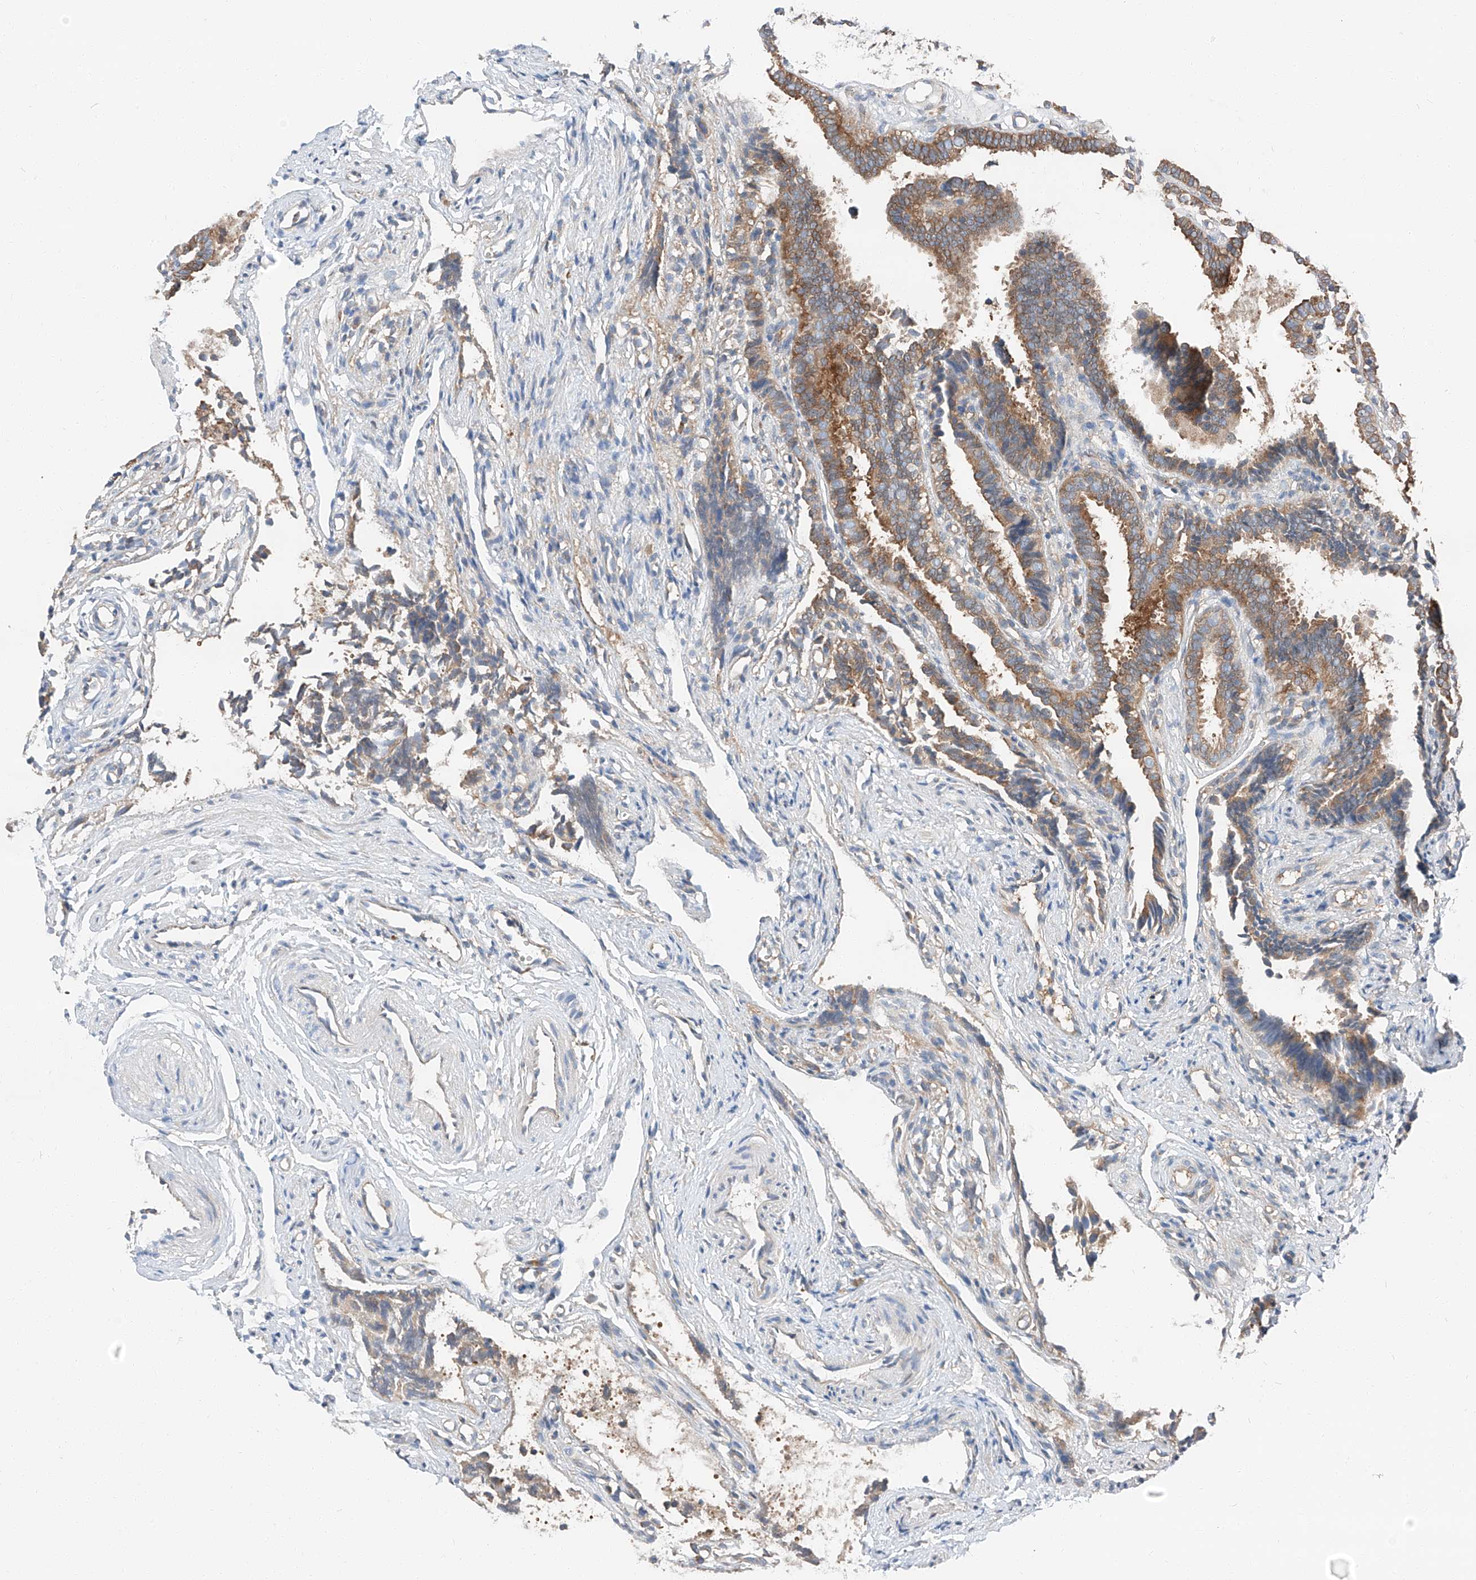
{"staining": {"intensity": "strong", "quantity": "25%-75%", "location": "cytoplasmic/membranous"}, "tissue": "fallopian tube", "cell_type": "Glandular cells", "image_type": "normal", "snomed": [{"axis": "morphology", "description": "Normal tissue, NOS"}, {"axis": "topography", "description": "Fallopian tube"}], "caption": "DAB immunohistochemical staining of normal human fallopian tube displays strong cytoplasmic/membranous protein expression in about 25%-75% of glandular cells. (Brightfield microscopy of DAB IHC at high magnification).", "gene": "ZC3H15", "patient": {"sex": "female", "age": 39}}